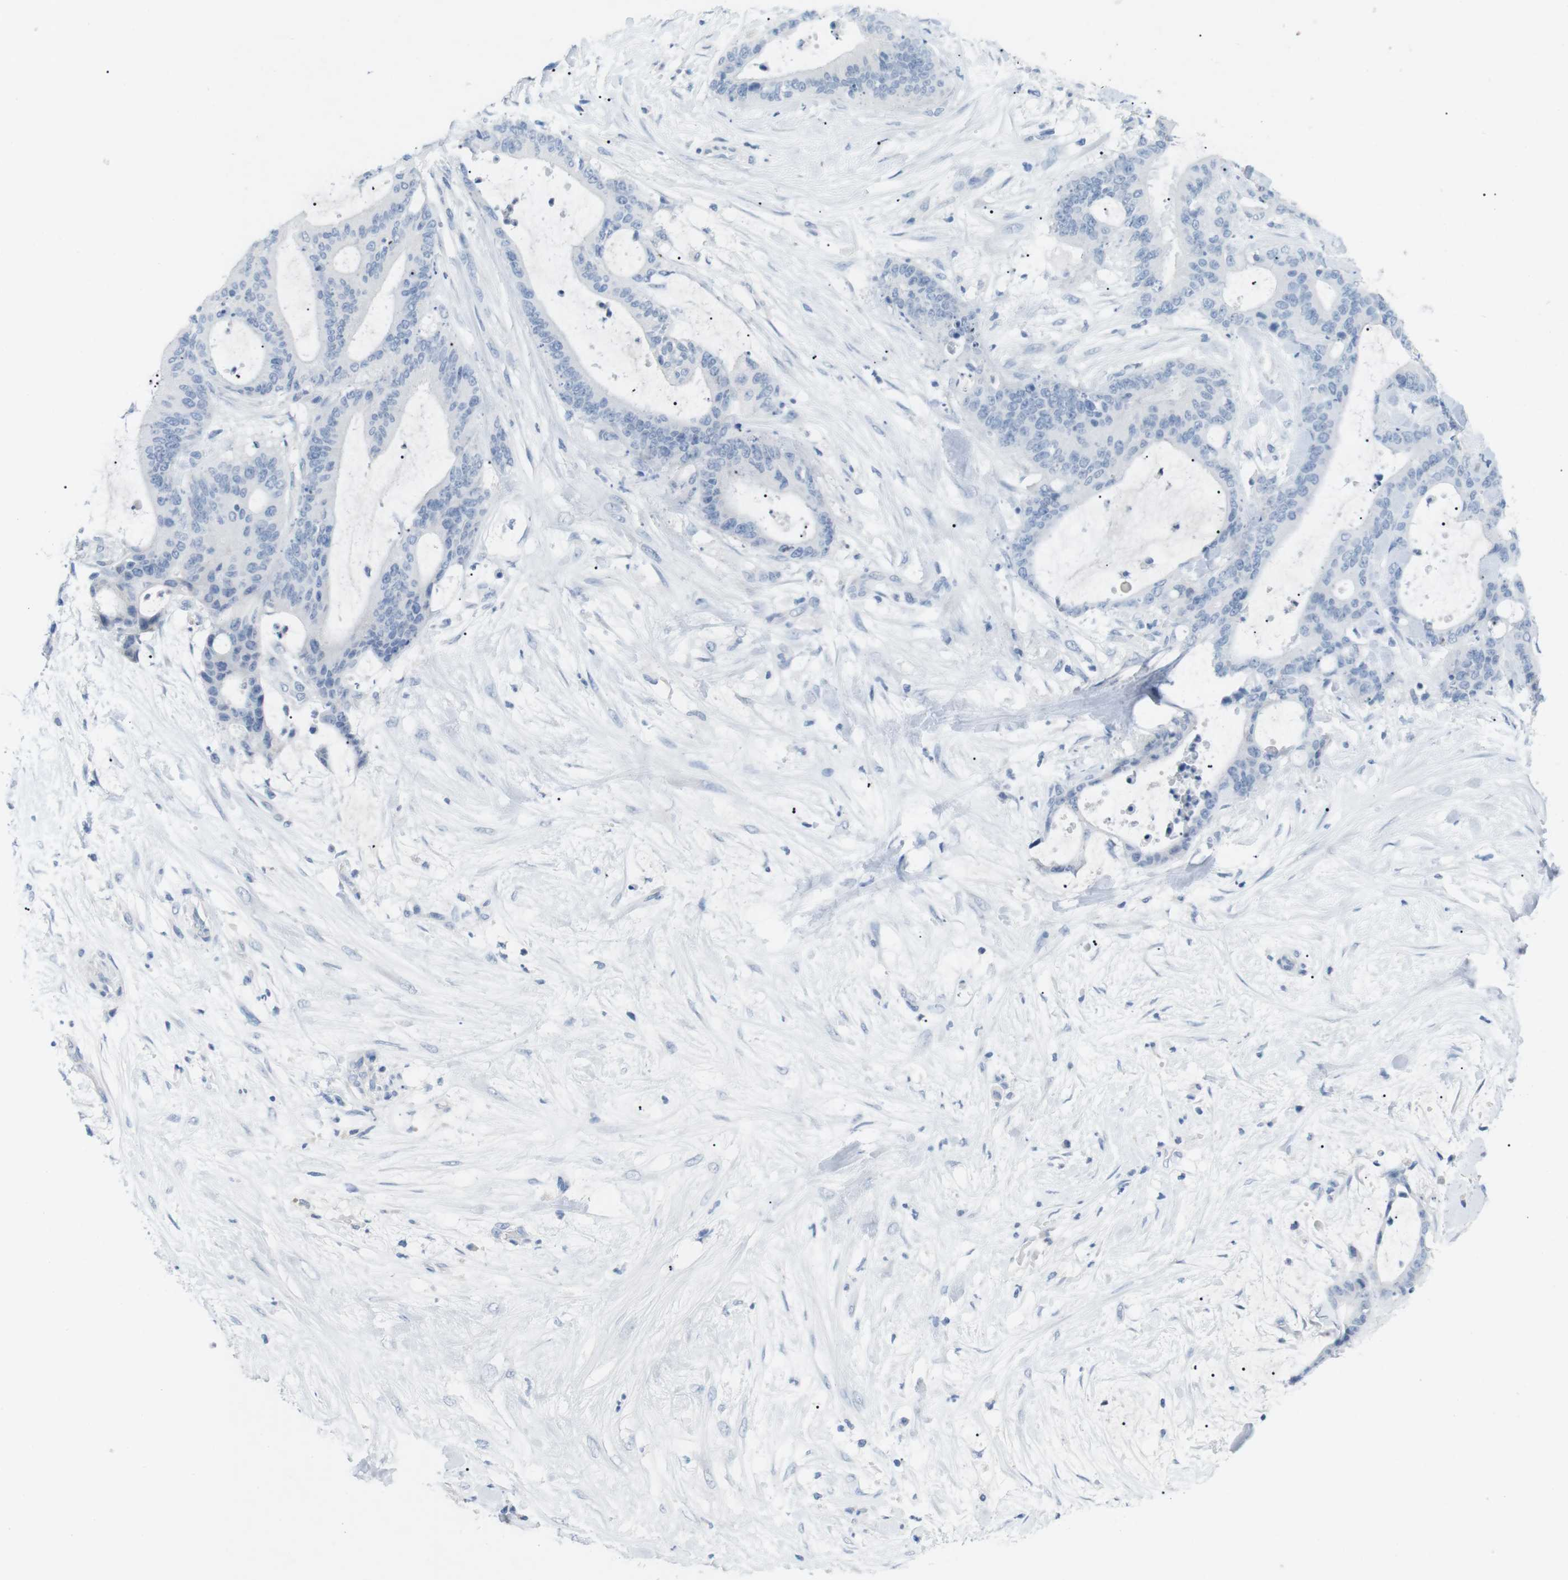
{"staining": {"intensity": "negative", "quantity": "none", "location": "none"}, "tissue": "liver cancer", "cell_type": "Tumor cells", "image_type": "cancer", "snomed": [{"axis": "morphology", "description": "Cholangiocarcinoma"}, {"axis": "topography", "description": "Liver"}], "caption": "Immunohistochemistry of cholangiocarcinoma (liver) shows no positivity in tumor cells. (IHC, brightfield microscopy, high magnification).", "gene": "HBG2", "patient": {"sex": "female", "age": 73}}